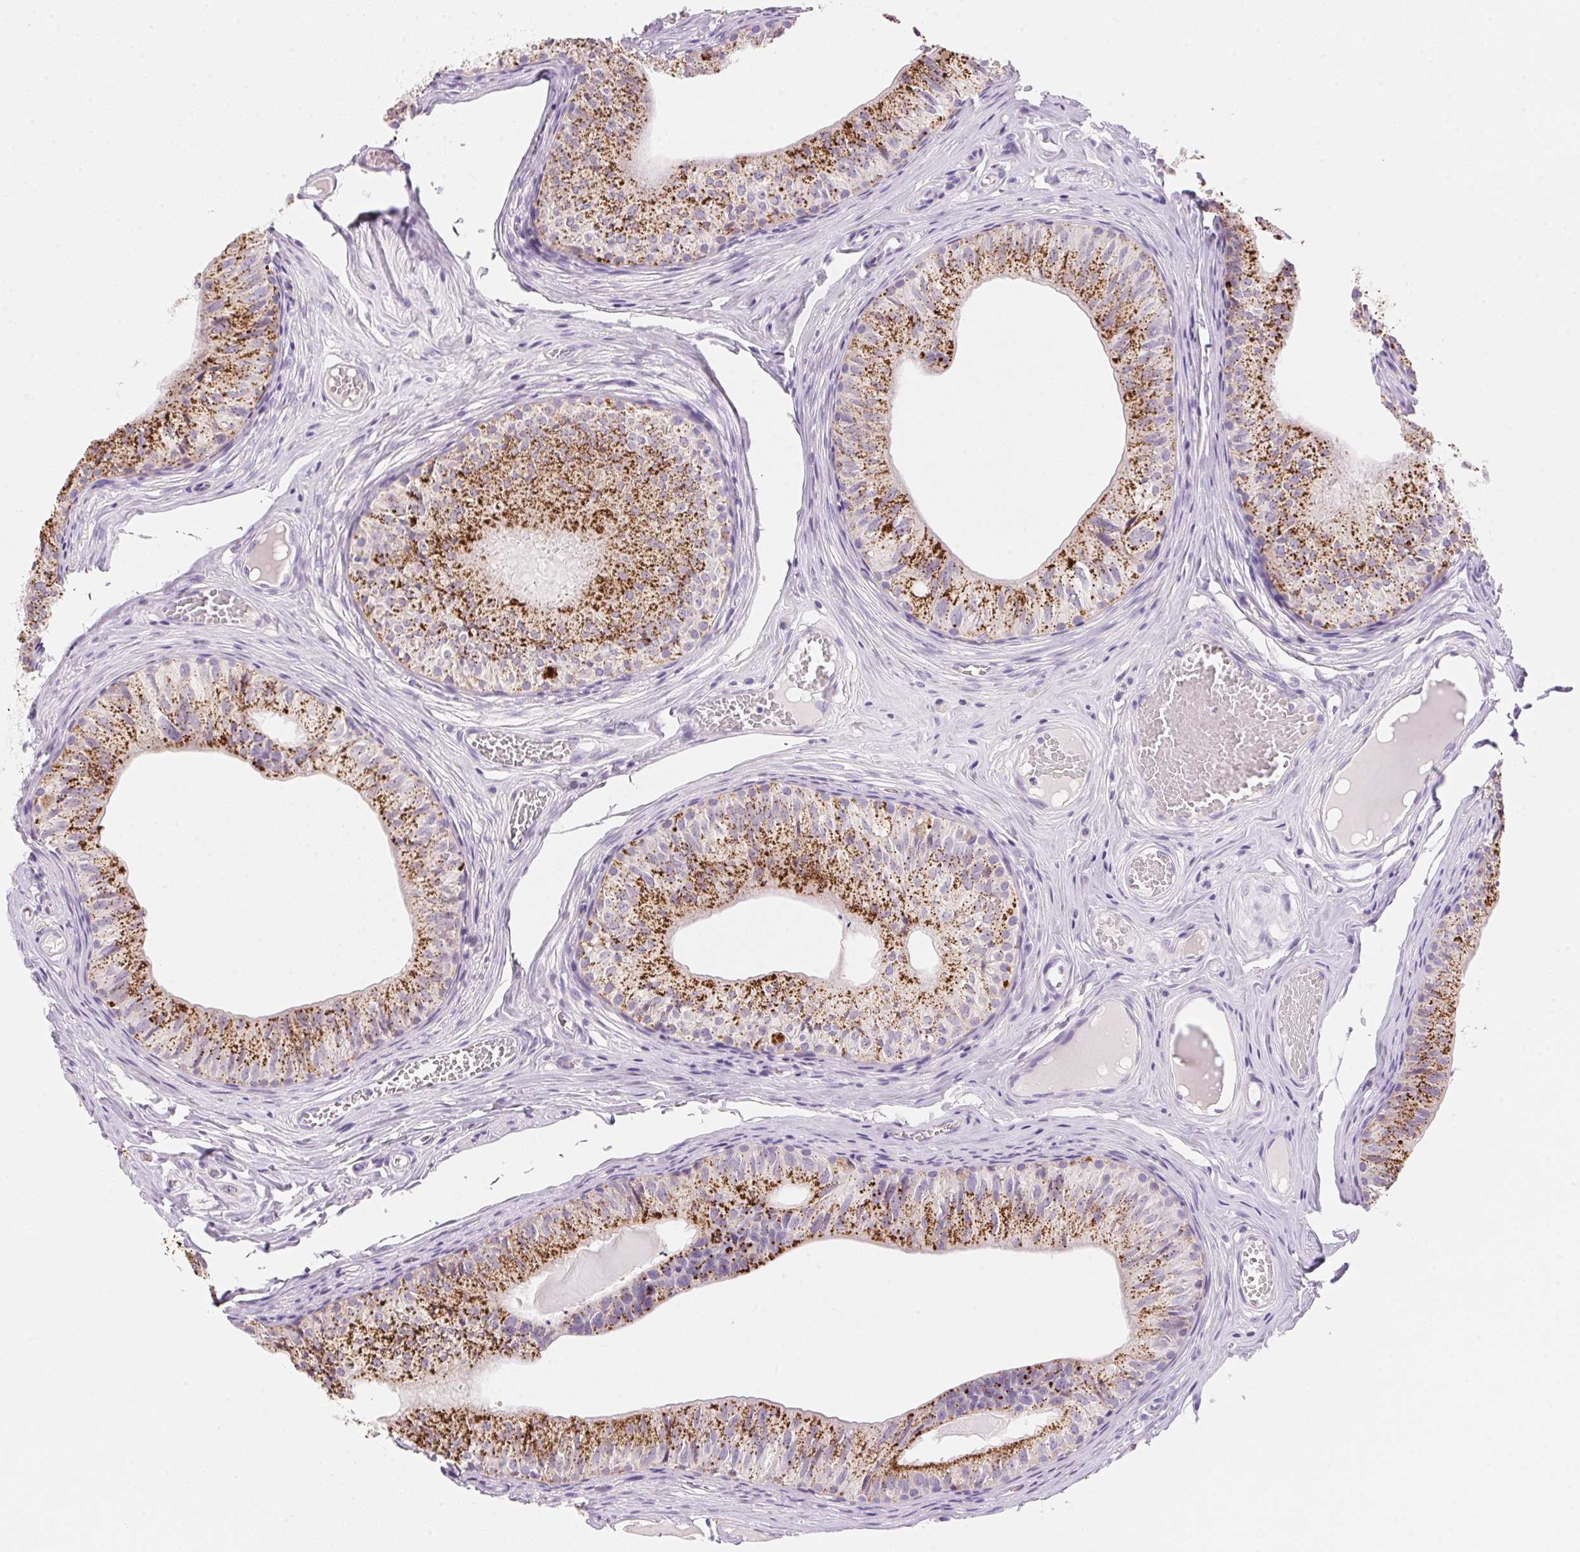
{"staining": {"intensity": "strong", "quantity": ">75%", "location": "cytoplasmic/membranous"}, "tissue": "epididymis", "cell_type": "Glandular cells", "image_type": "normal", "snomed": [{"axis": "morphology", "description": "Normal tissue, NOS"}, {"axis": "topography", "description": "Epididymis"}], "caption": "Normal epididymis demonstrates strong cytoplasmic/membranous expression in about >75% of glandular cells, visualized by immunohistochemistry. (Stains: DAB in brown, nuclei in blue, Microscopy: brightfield microscopy at high magnification).", "gene": "TEKT1", "patient": {"sex": "male", "age": 25}}